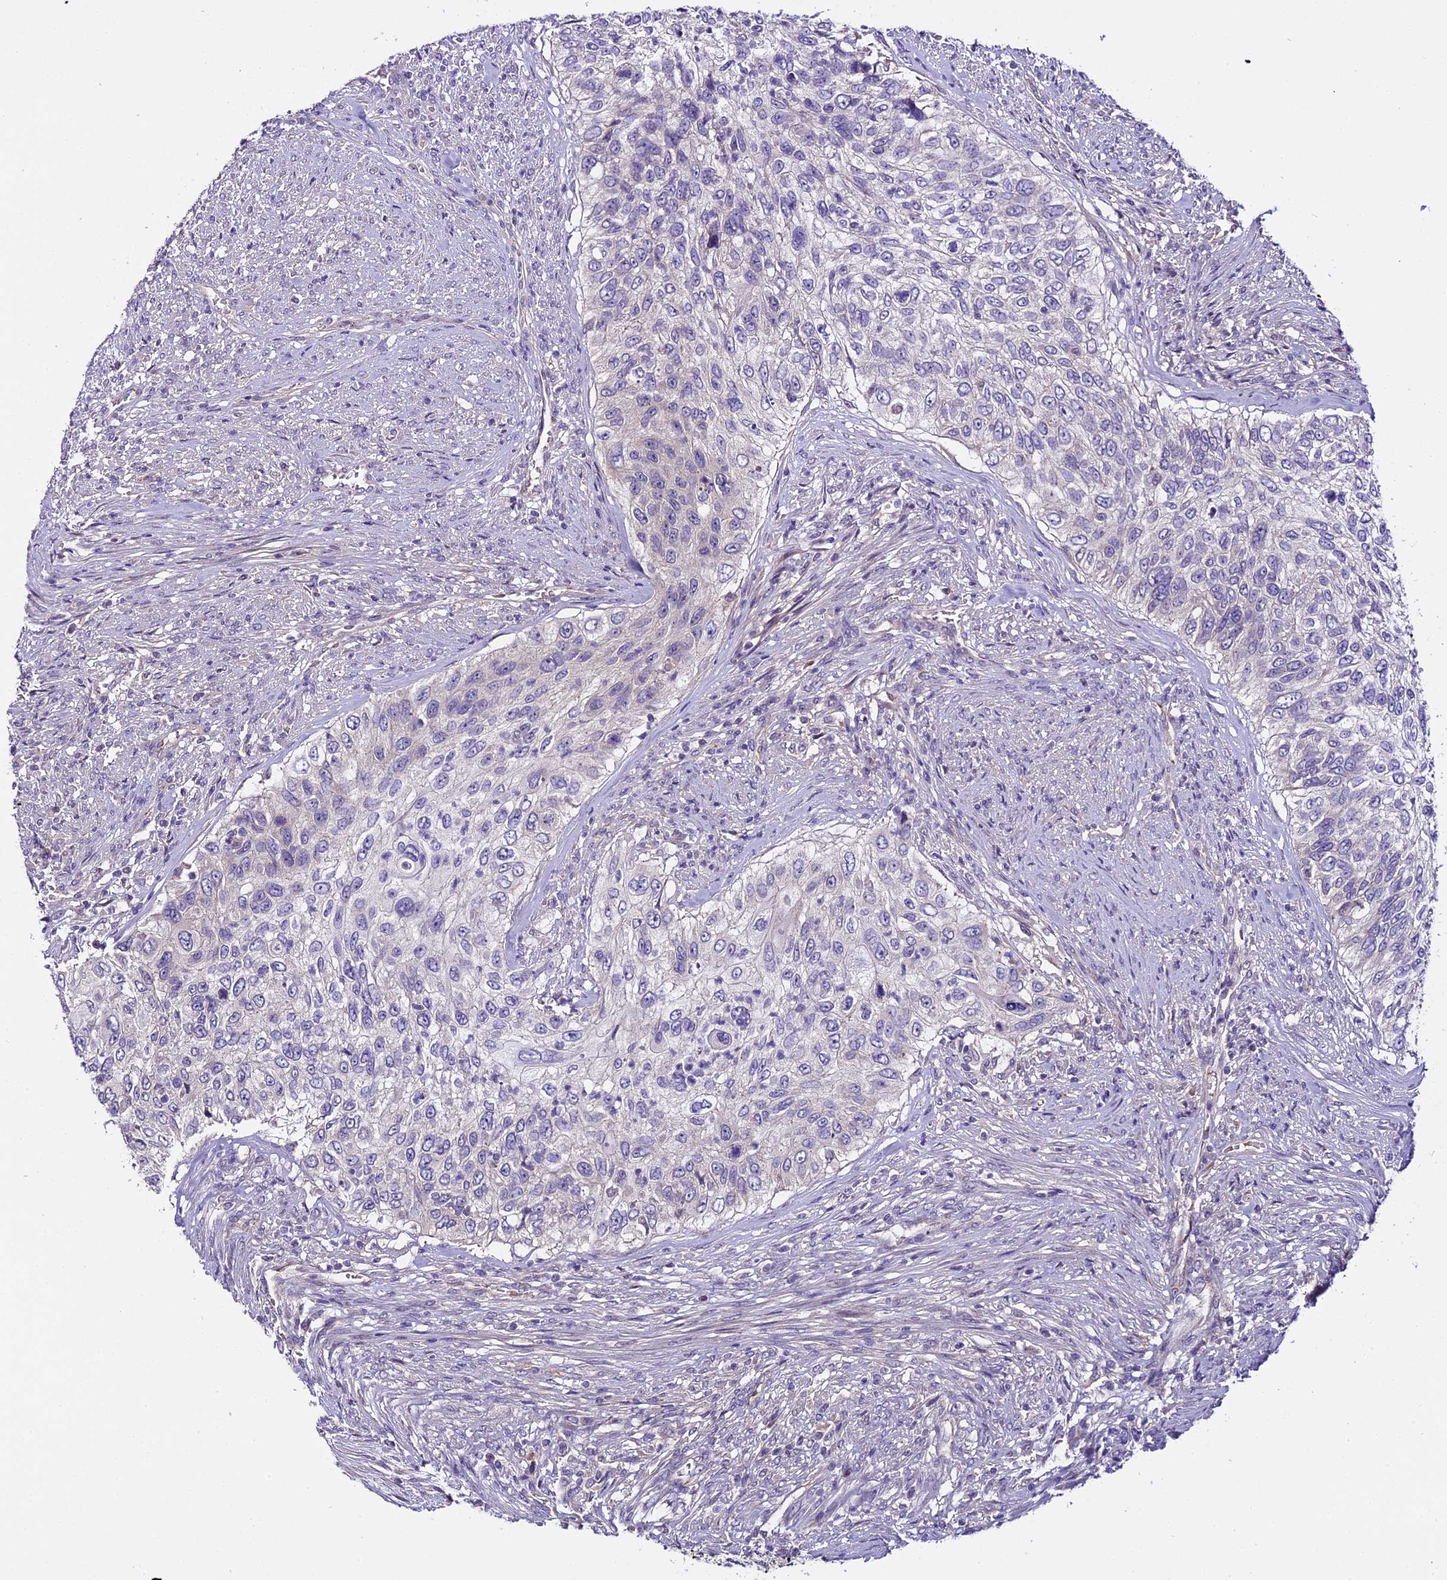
{"staining": {"intensity": "negative", "quantity": "none", "location": "none"}, "tissue": "urothelial cancer", "cell_type": "Tumor cells", "image_type": "cancer", "snomed": [{"axis": "morphology", "description": "Urothelial carcinoma, High grade"}, {"axis": "topography", "description": "Urinary bladder"}], "caption": "IHC photomicrograph of urothelial cancer stained for a protein (brown), which displays no expression in tumor cells.", "gene": "C9orf40", "patient": {"sex": "female", "age": 60}}